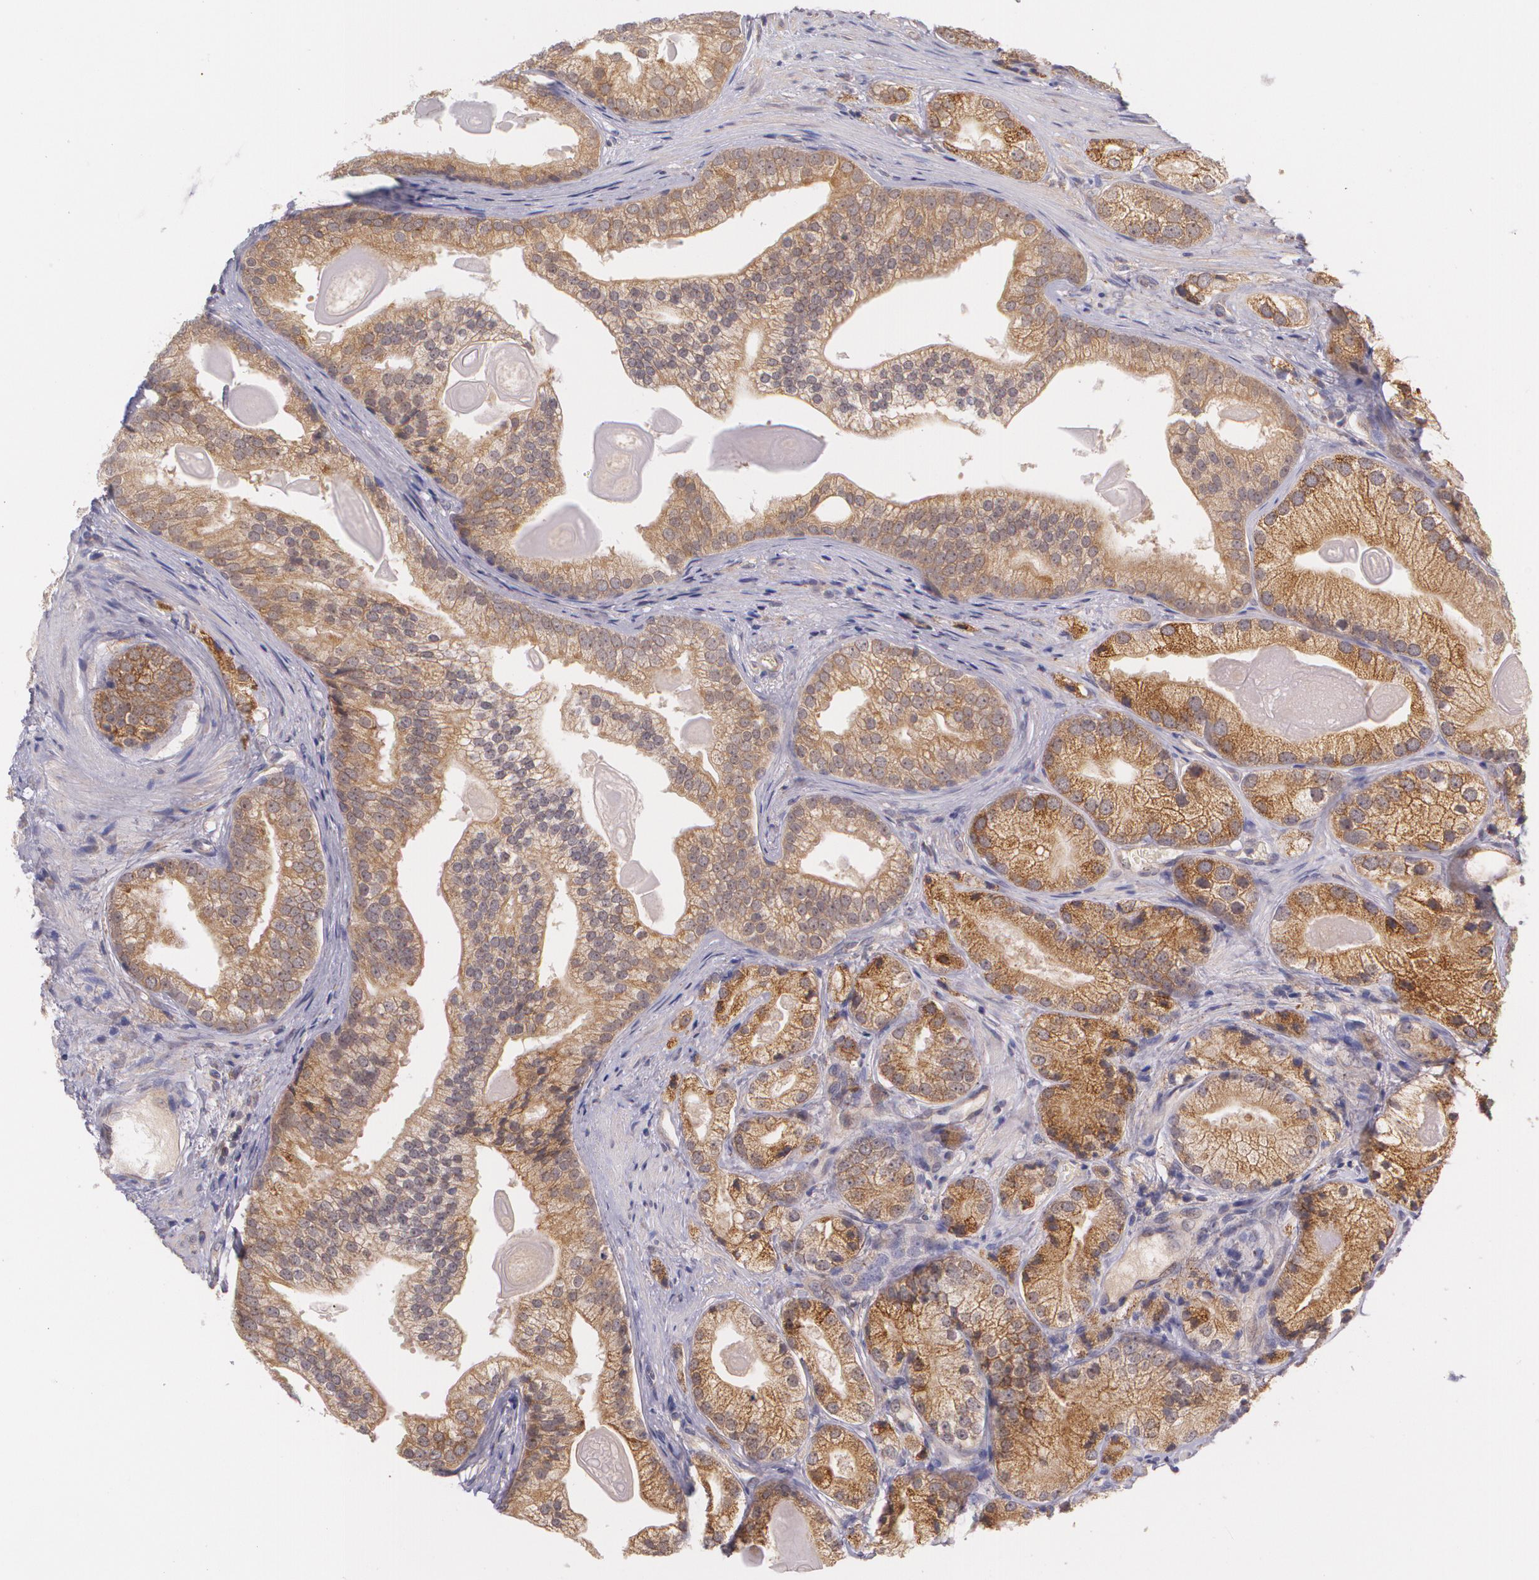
{"staining": {"intensity": "moderate", "quantity": ">75%", "location": "cytoplasmic/membranous"}, "tissue": "prostate cancer", "cell_type": "Tumor cells", "image_type": "cancer", "snomed": [{"axis": "morphology", "description": "Adenocarcinoma, Low grade"}, {"axis": "topography", "description": "Prostate"}], "caption": "This photomicrograph displays IHC staining of low-grade adenocarcinoma (prostate), with medium moderate cytoplasmic/membranous expression in approximately >75% of tumor cells.", "gene": "CCL17", "patient": {"sex": "male", "age": 69}}